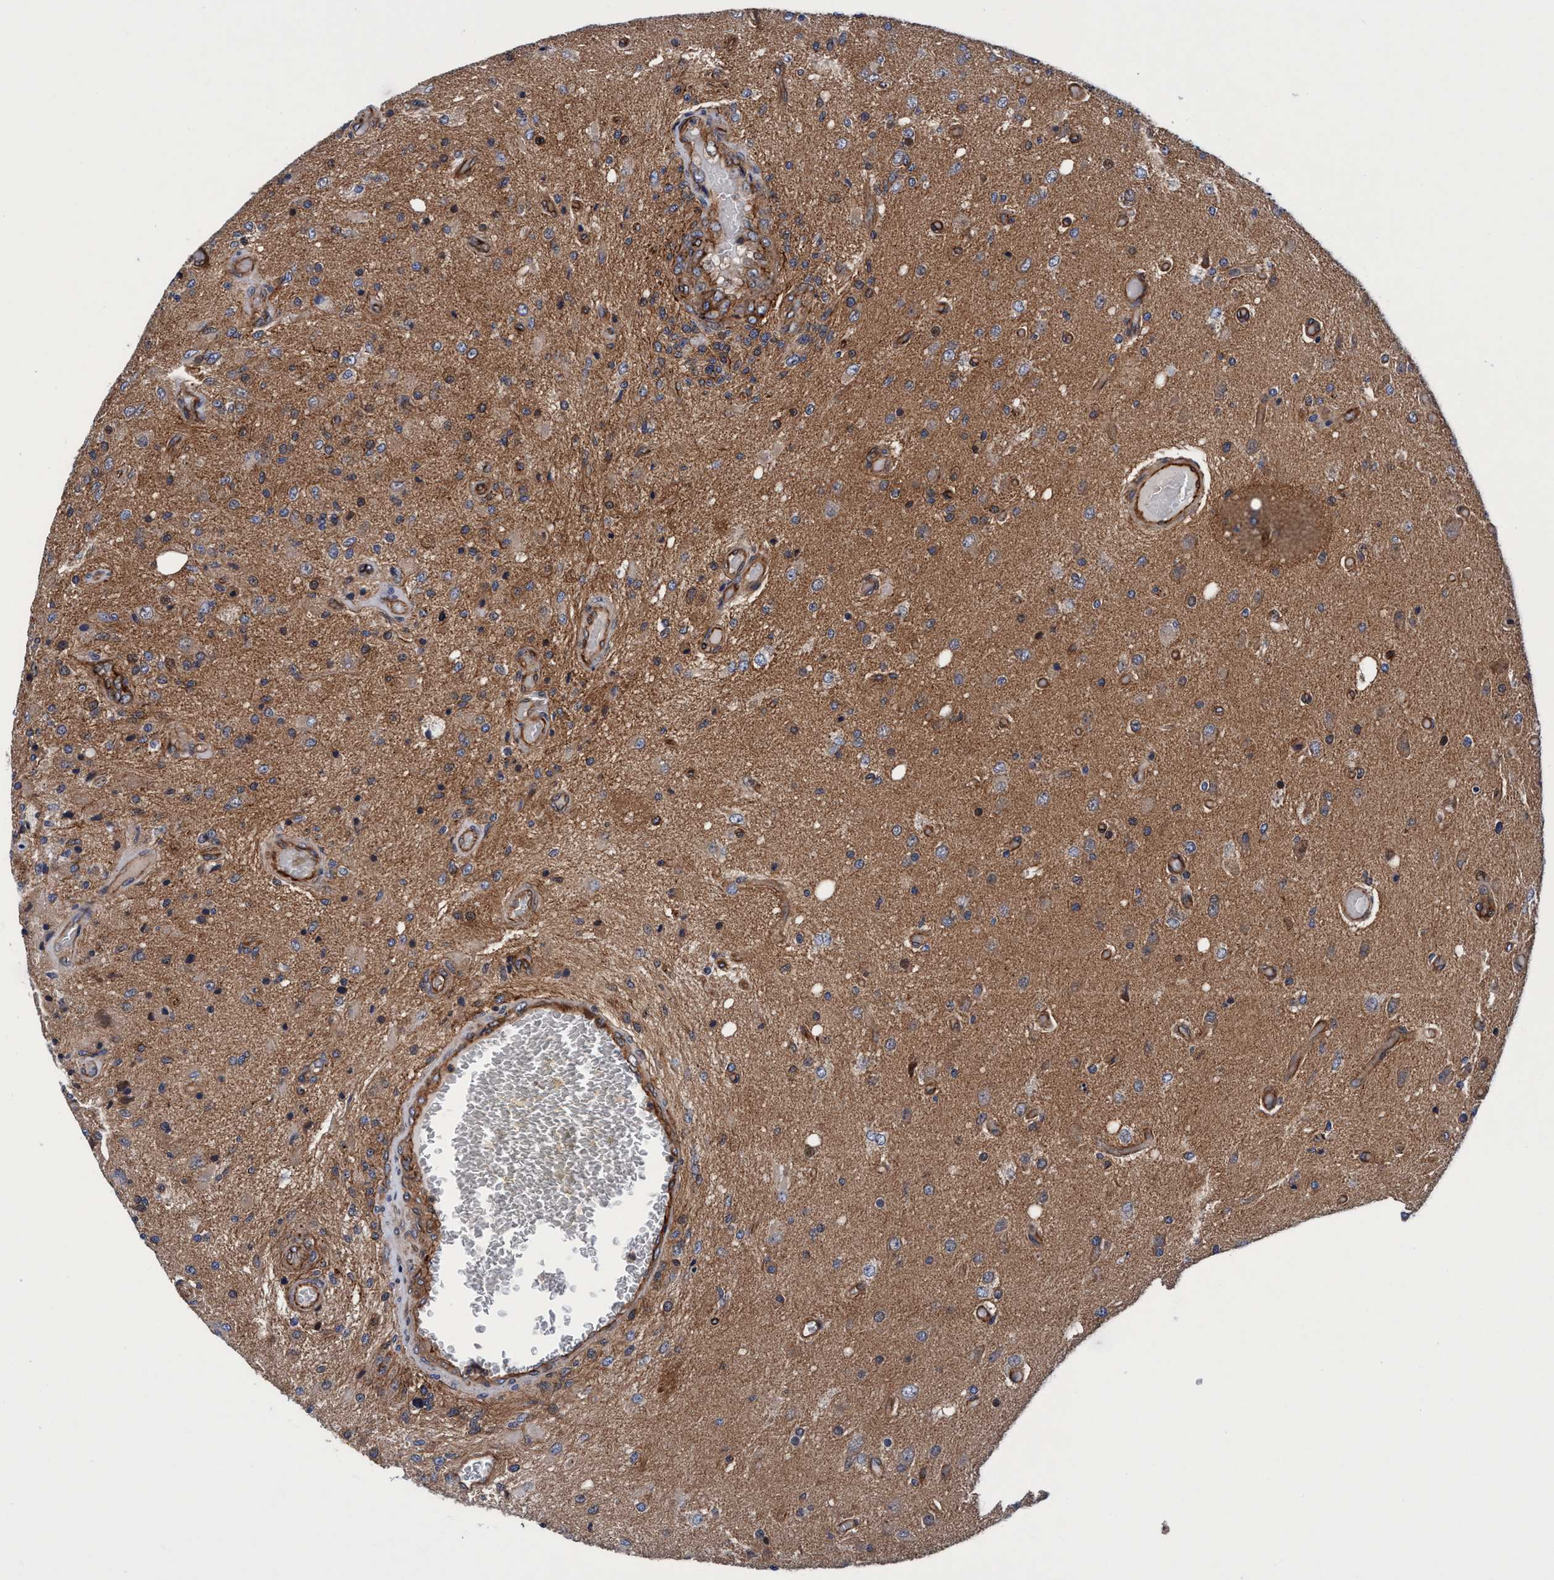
{"staining": {"intensity": "moderate", "quantity": "<25%", "location": "cytoplasmic/membranous"}, "tissue": "glioma", "cell_type": "Tumor cells", "image_type": "cancer", "snomed": [{"axis": "morphology", "description": "Normal tissue, NOS"}, {"axis": "morphology", "description": "Glioma, malignant, High grade"}, {"axis": "topography", "description": "Cerebral cortex"}], "caption": "Tumor cells show low levels of moderate cytoplasmic/membranous expression in about <25% of cells in glioma.", "gene": "MCM3AP", "patient": {"sex": "male", "age": 77}}